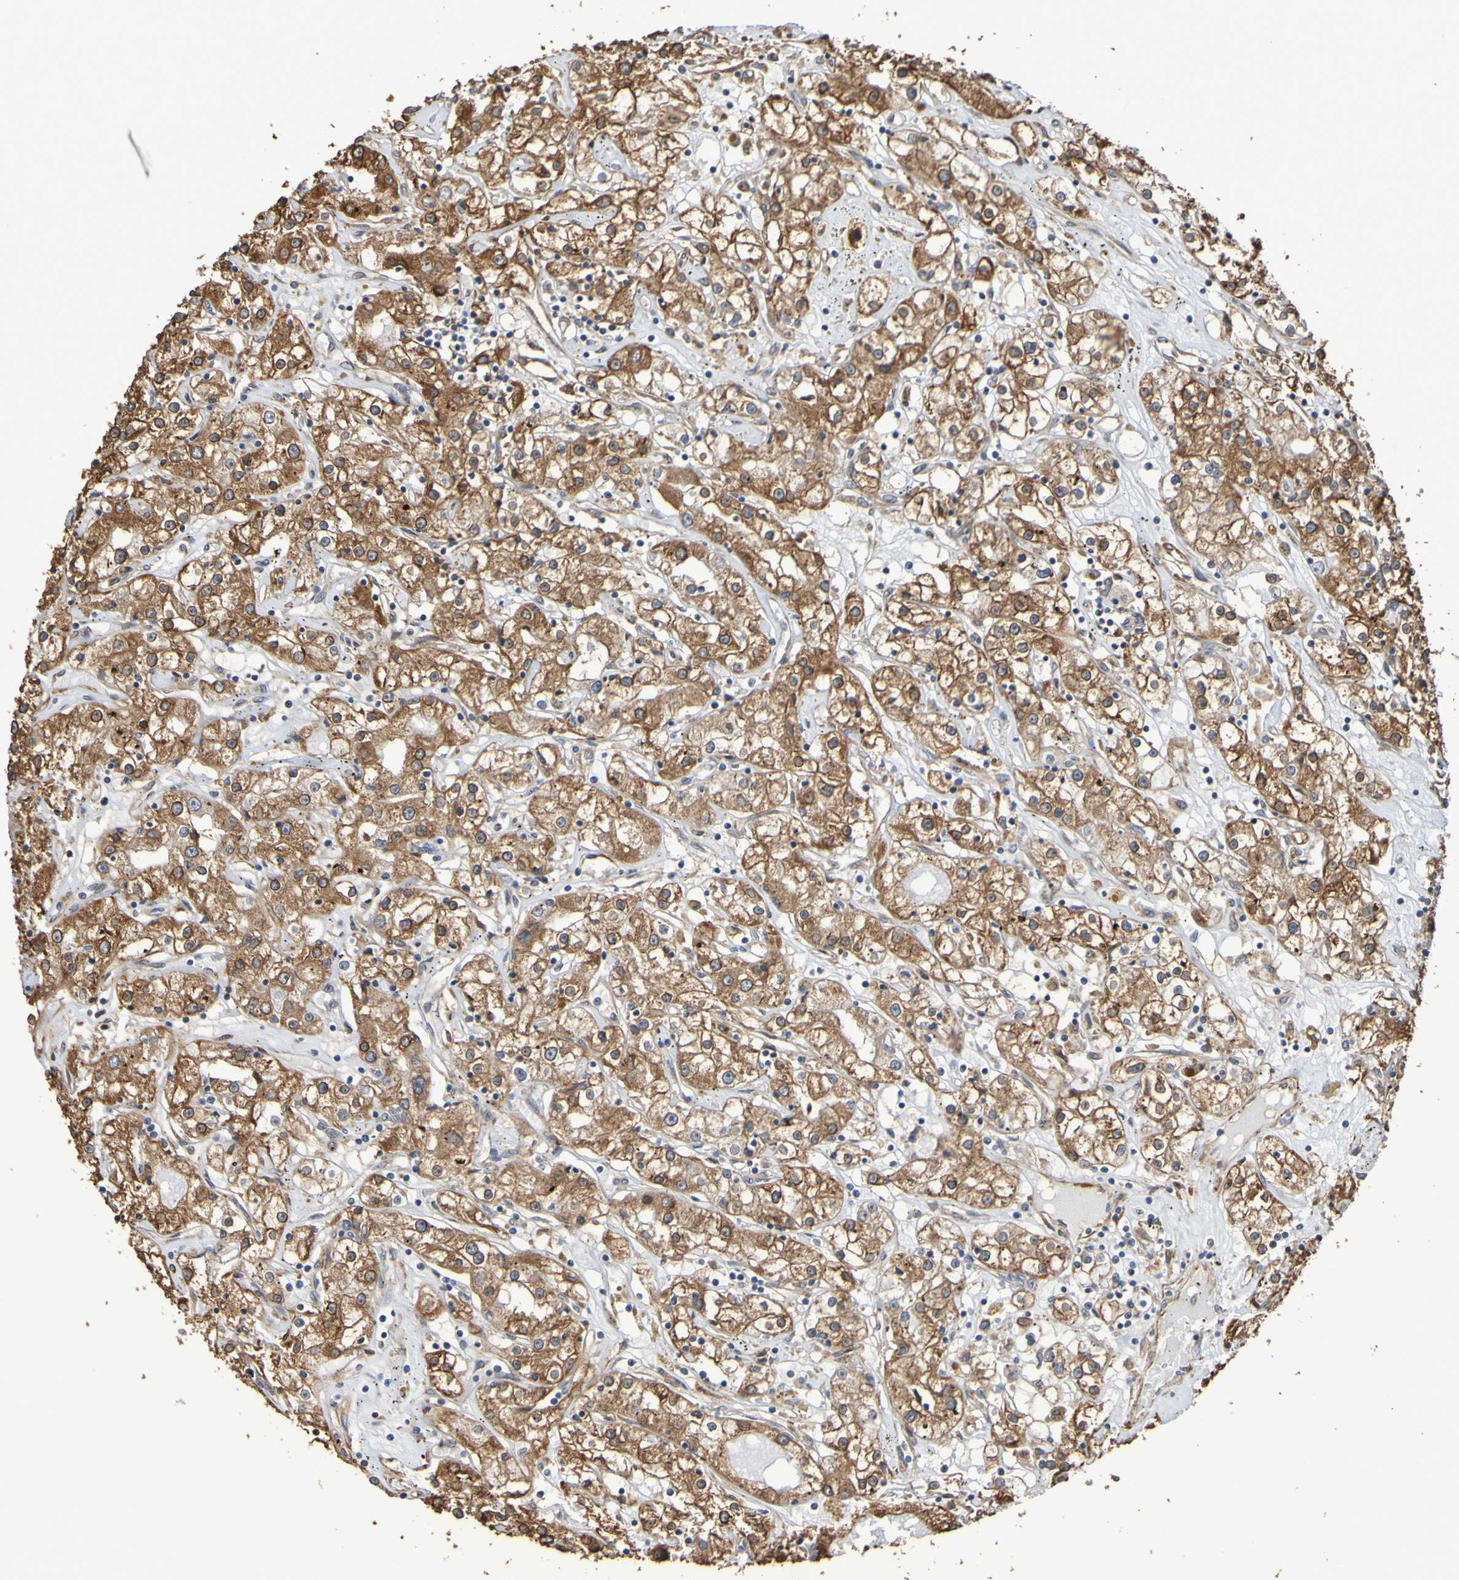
{"staining": {"intensity": "moderate", "quantity": ">75%", "location": "cytoplasmic/membranous"}, "tissue": "renal cancer", "cell_type": "Tumor cells", "image_type": "cancer", "snomed": [{"axis": "morphology", "description": "Adenocarcinoma, NOS"}, {"axis": "topography", "description": "Kidney"}], "caption": "Immunohistochemical staining of human renal cancer reveals medium levels of moderate cytoplasmic/membranous positivity in approximately >75% of tumor cells. (DAB (3,3'-diaminobenzidine) = brown stain, brightfield microscopy at high magnification).", "gene": "RAB11A", "patient": {"sex": "male", "age": 56}}